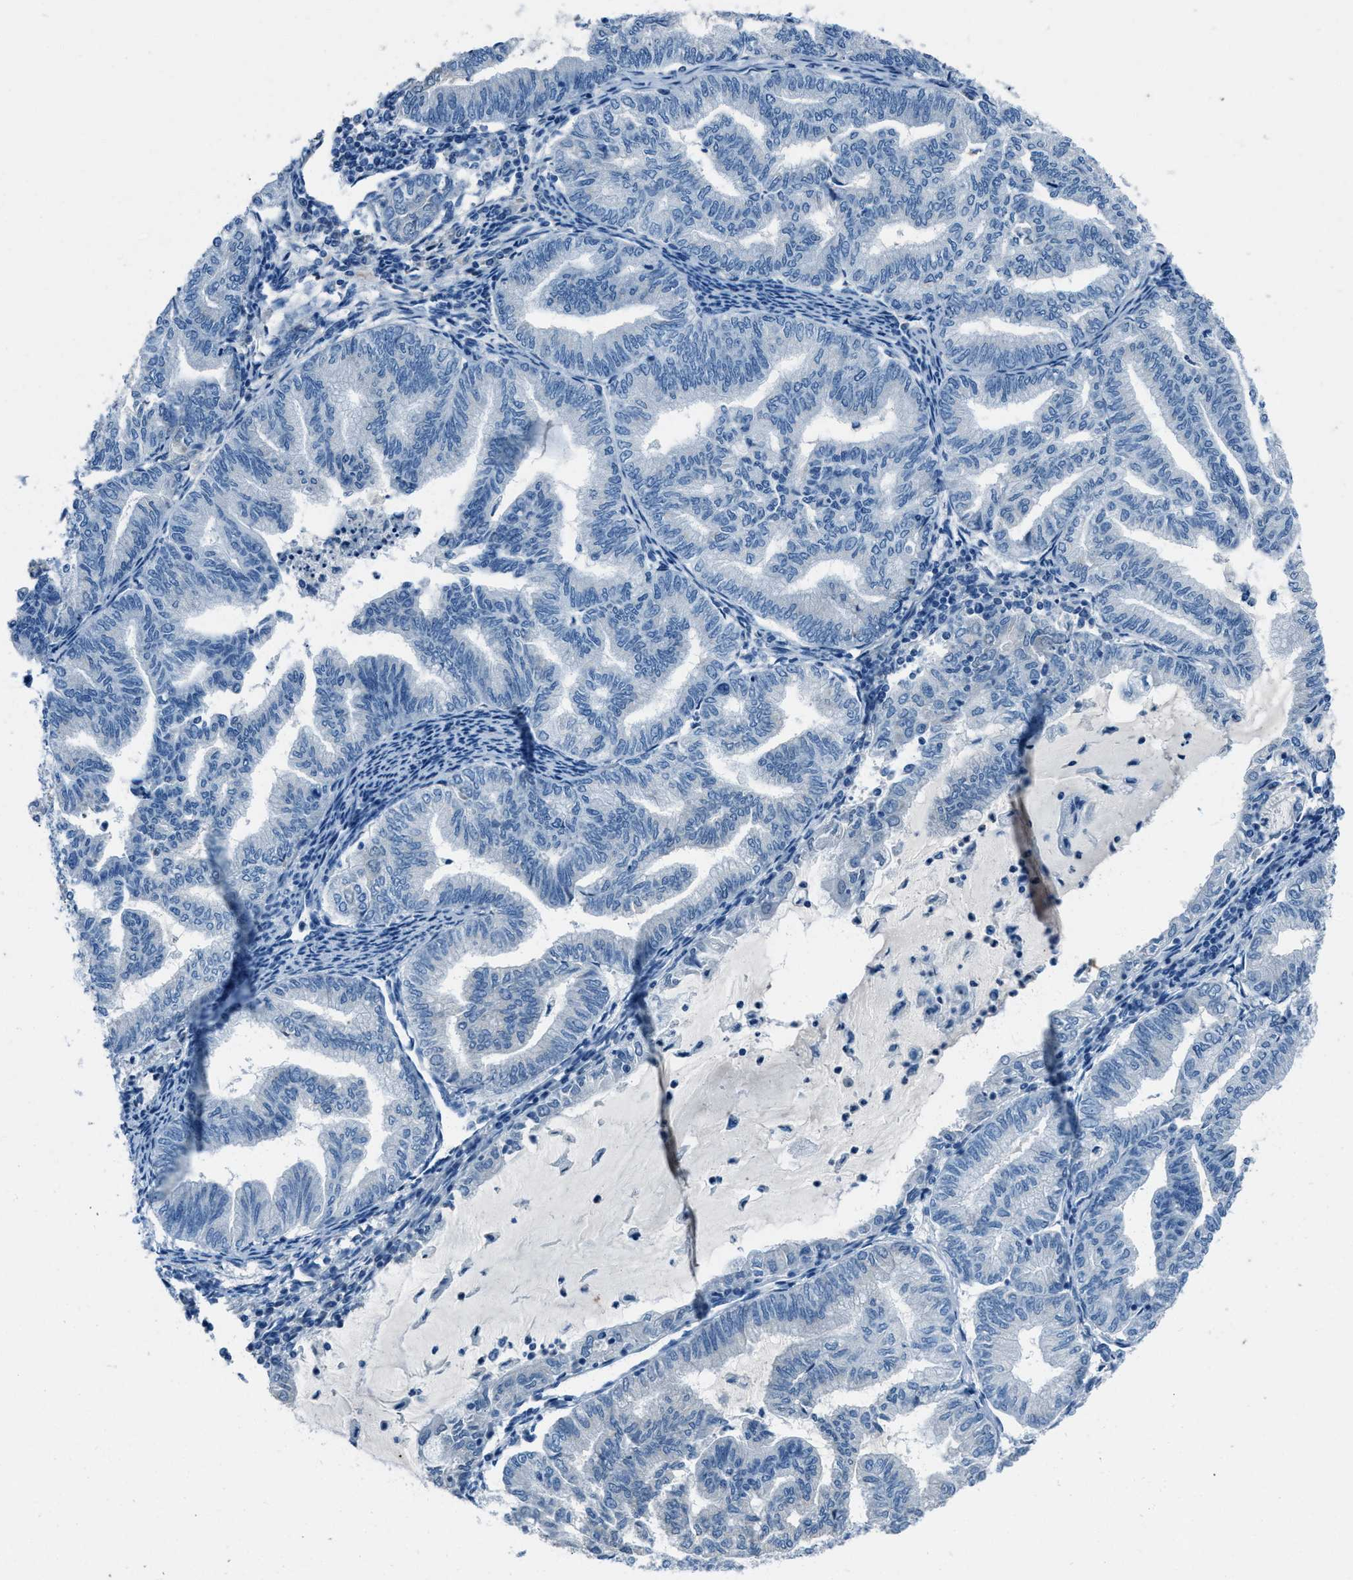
{"staining": {"intensity": "negative", "quantity": "none", "location": "none"}, "tissue": "endometrial cancer", "cell_type": "Tumor cells", "image_type": "cancer", "snomed": [{"axis": "morphology", "description": "Adenocarcinoma, NOS"}, {"axis": "topography", "description": "Endometrium"}], "caption": "An image of endometrial adenocarcinoma stained for a protein demonstrates no brown staining in tumor cells.", "gene": "AMACR", "patient": {"sex": "female", "age": 79}}